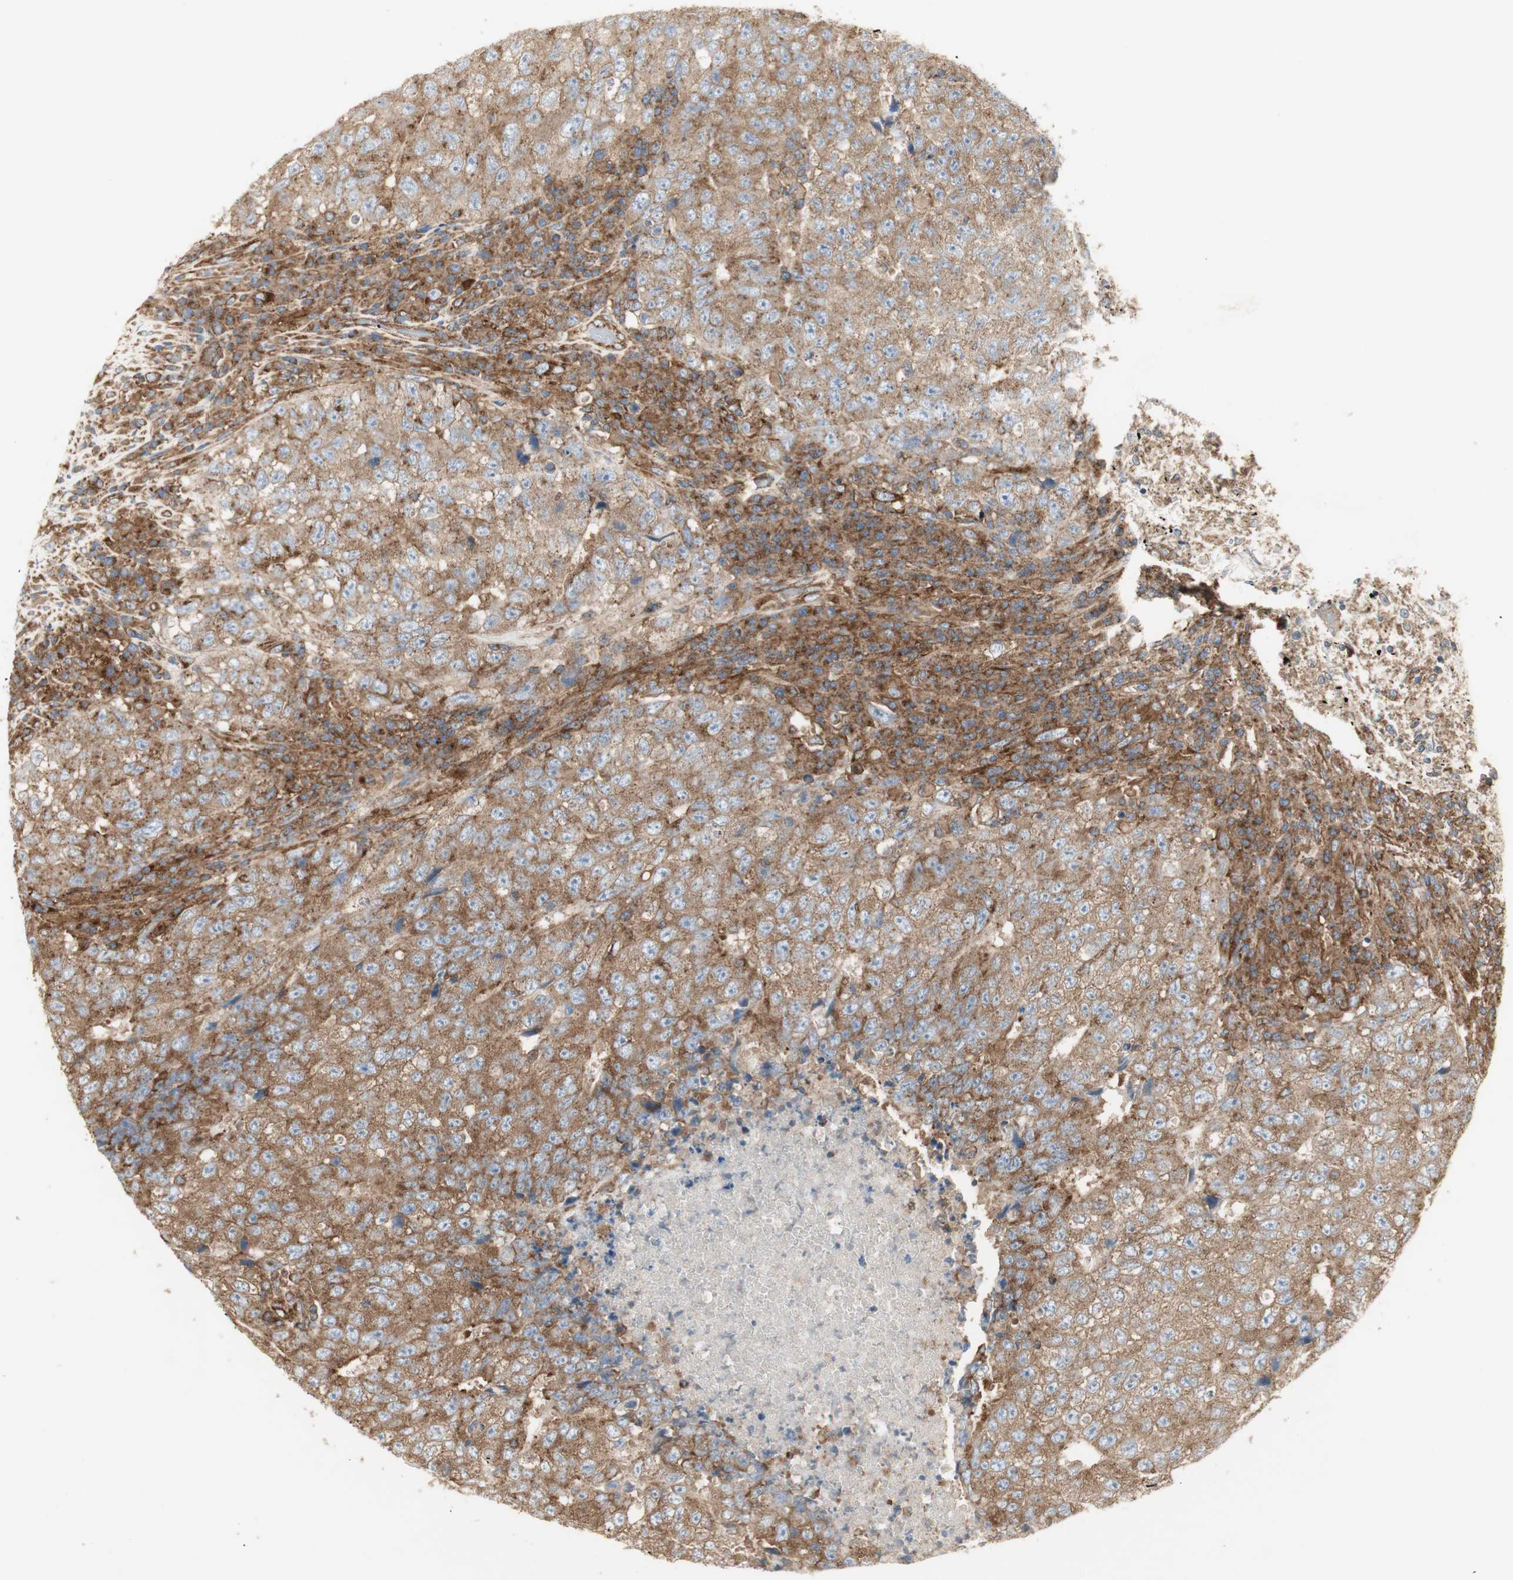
{"staining": {"intensity": "moderate", "quantity": ">75%", "location": "cytoplasmic/membranous"}, "tissue": "testis cancer", "cell_type": "Tumor cells", "image_type": "cancer", "snomed": [{"axis": "morphology", "description": "Necrosis, NOS"}, {"axis": "morphology", "description": "Carcinoma, Embryonal, NOS"}, {"axis": "topography", "description": "Testis"}], "caption": "The image shows a brown stain indicating the presence of a protein in the cytoplasmic/membranous of tumor cells in testis cancer.", "gene": "H6PD", "patient": {"sex": "male", "age": 19}}